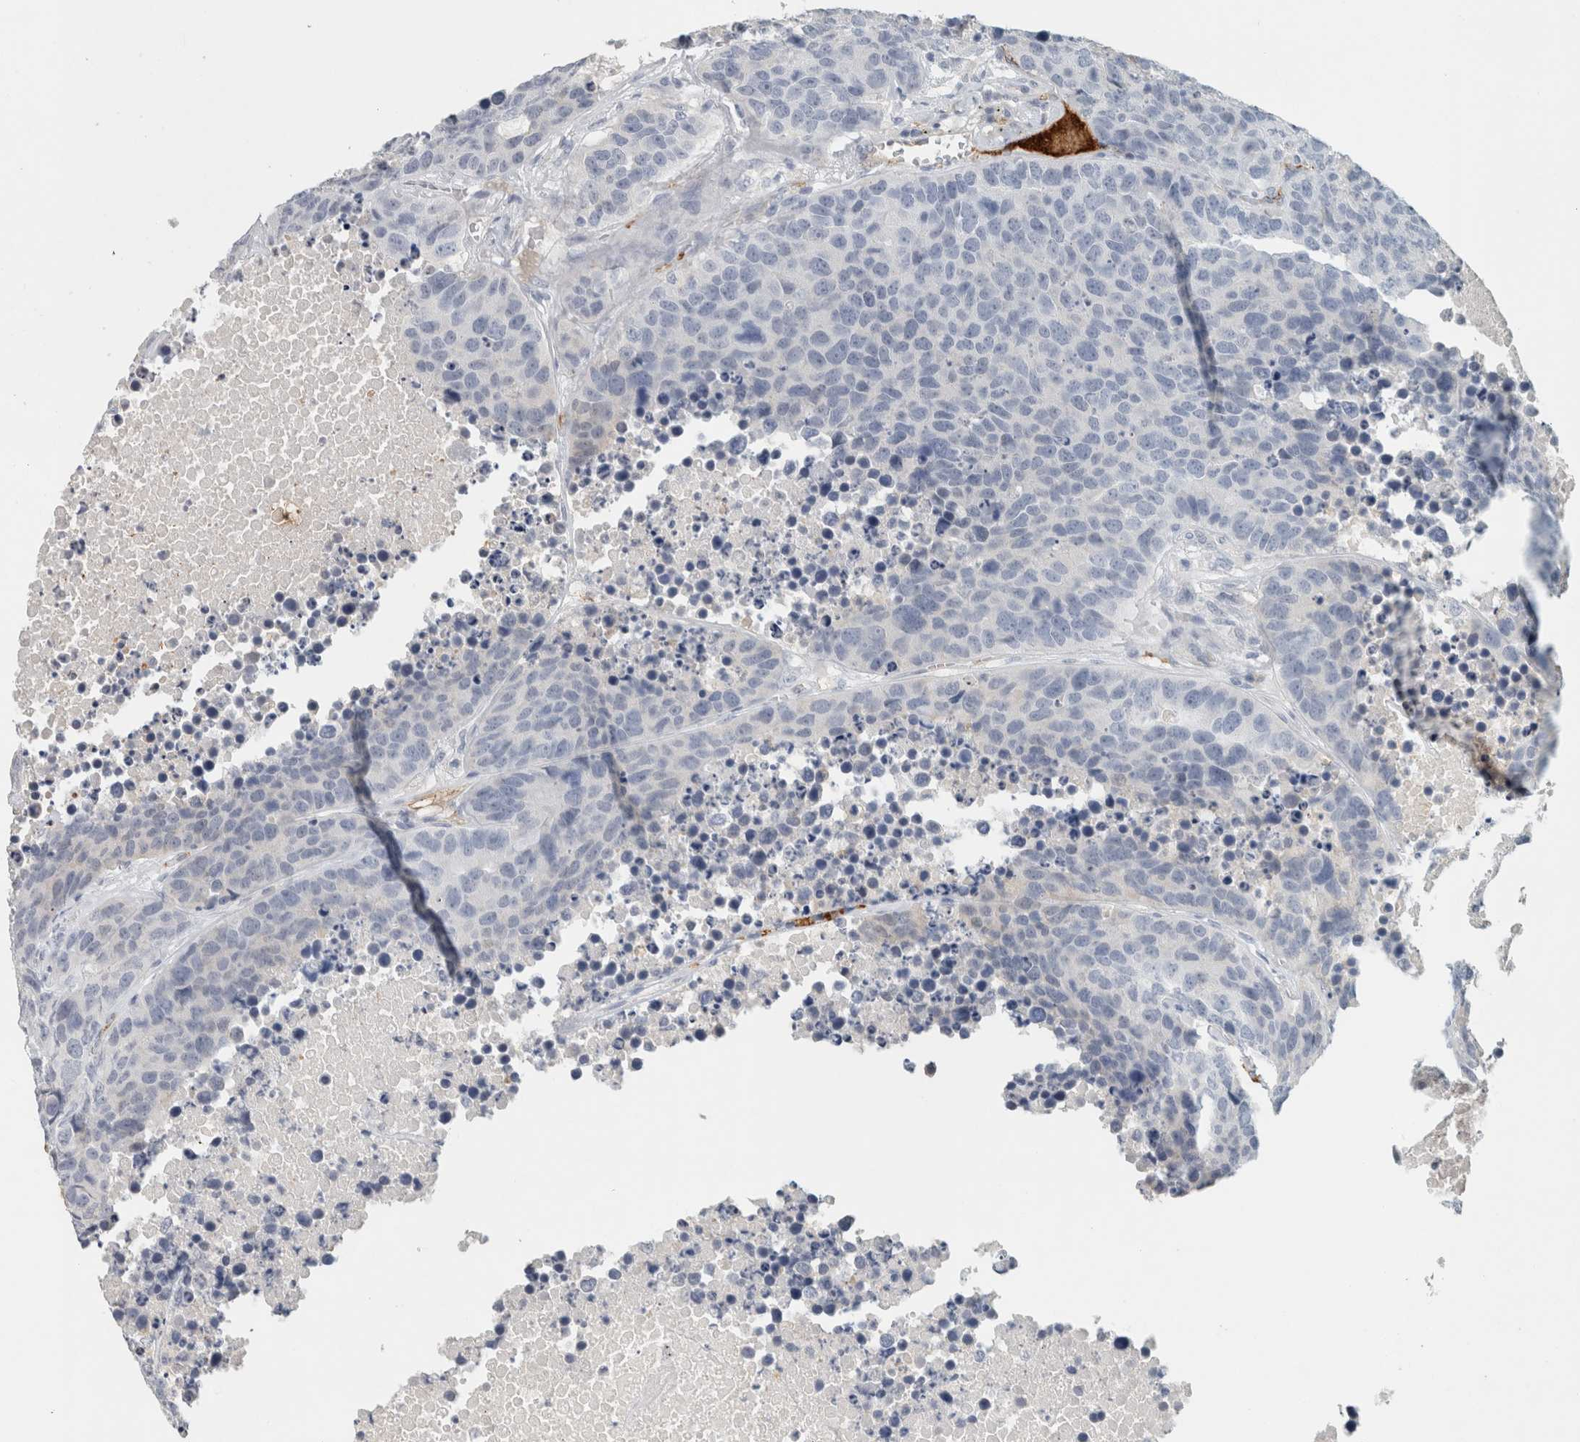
{"staining": {"intensity": "negative", "quantity": "none", "location": "none"}, "tissue": "carcinoid", "cell_type": "Tumor cells", "image_type": "cancer", "snomed": [{"axis": "morphology", "description": "Carcinoid, malignant, NOS"}, {"axis": "topography", "description": "Lung"}], "caption": "This photomicrograph is of carcinoid stained with immunohistochemistry (IHC) to label a protein in brown with the nuclei are counter-stained blue. There is no expression in tumor cells.", "gene": "CD36", "patient": {"sex": "male", "age": 60}}